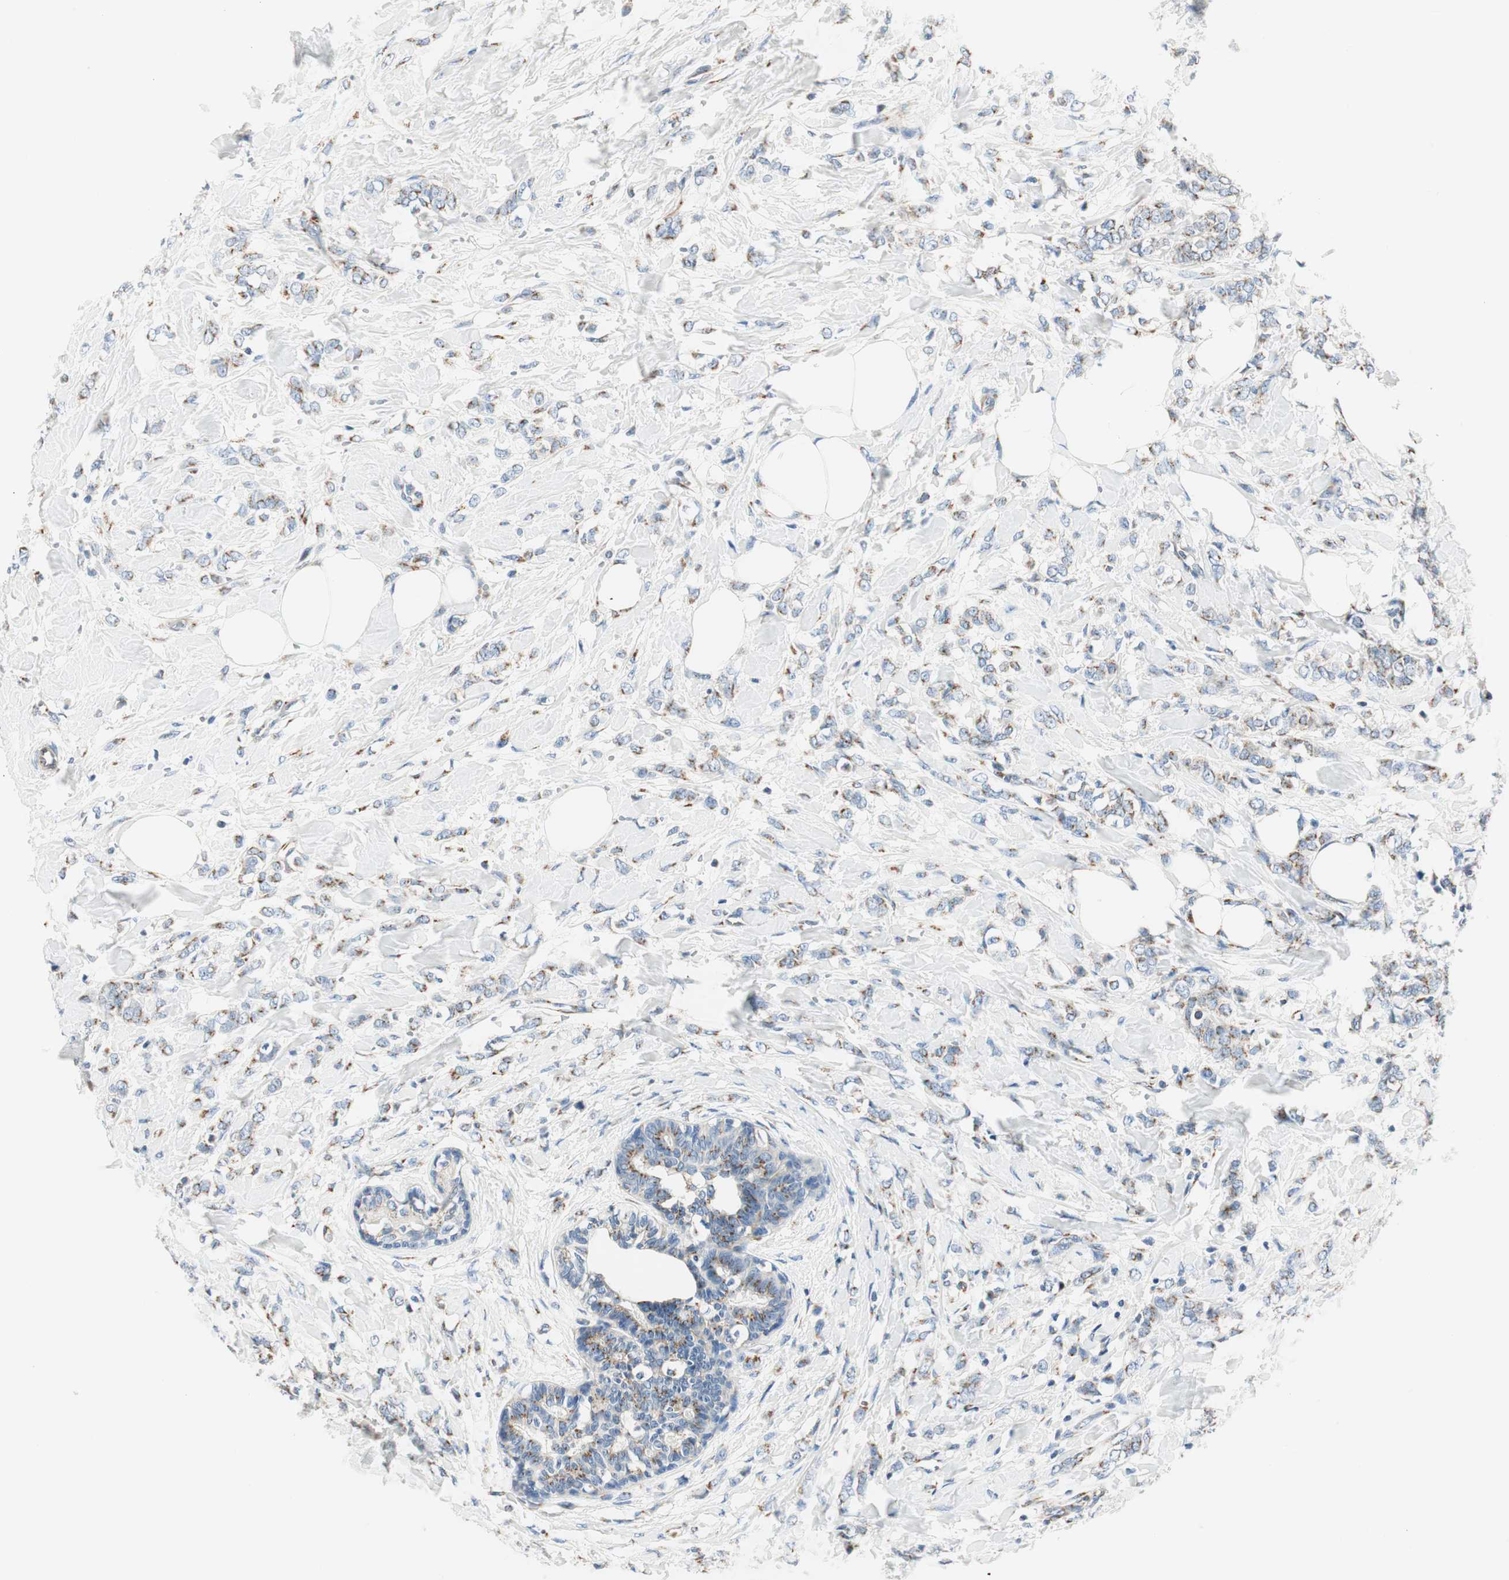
{"staining": {"intensity": "moderate", "quantity": ">75%", "location": "cytoplasmic/membranous"}, "tissue": "breast cancer", "cell_type": "Tumor cells", "image_type": "cancer", "snomed": [{"axis": "morphology", "description": "Lobular carcinoma, in situ"}, {"axis": "morphology", "description": "Lobular carcinoma"}, {"axis": "topography", "description": "Breast"}], "caption": "Brown immunohistochemical staining in breast lobular carcinoma in situ shows moderate cytoplasmic/membranous staining in approximately >75% of tumor cells.", "gene": "TMF1", "patient": {"sex": "female", "age": 41}}